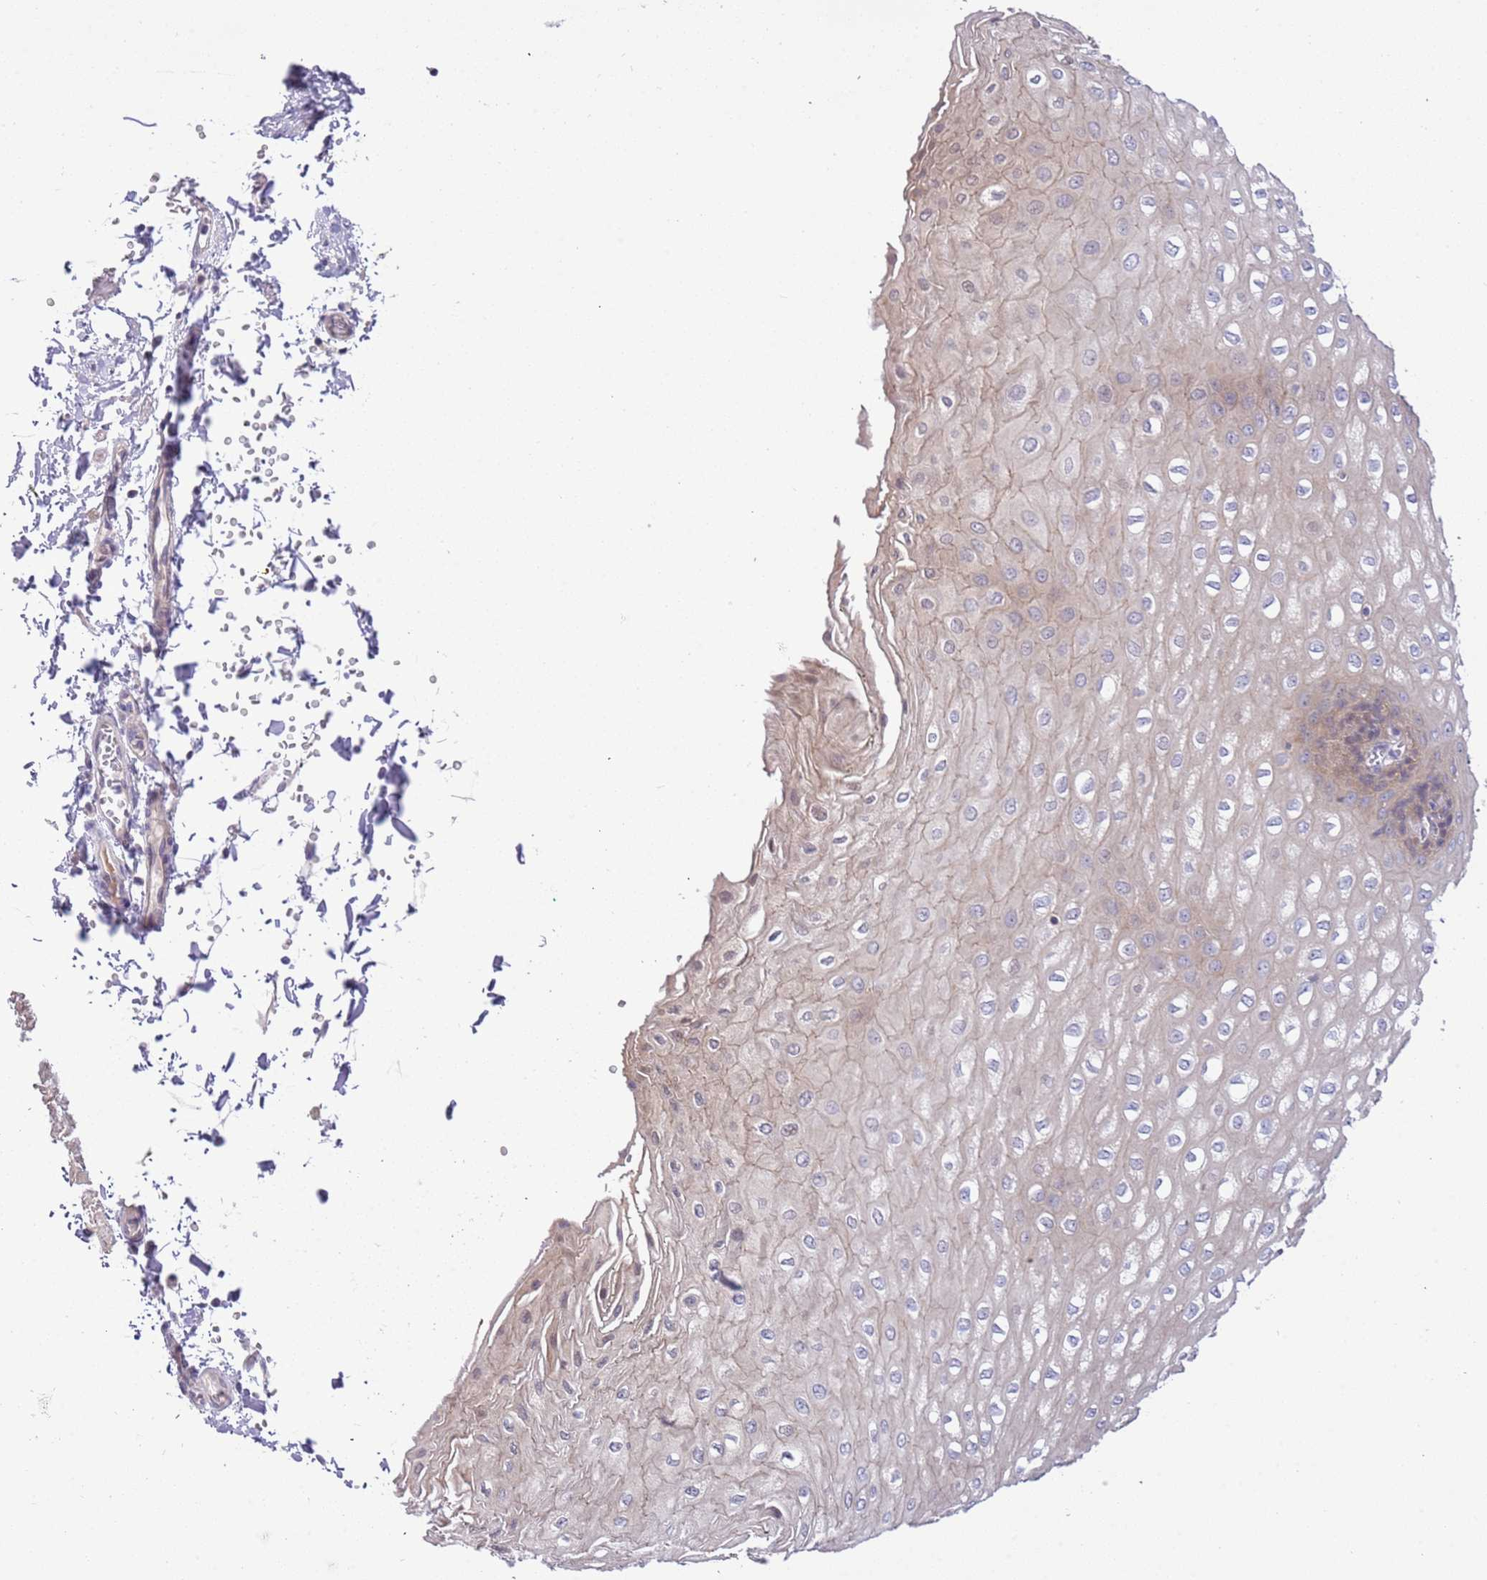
{"staining": {"intensity": "moderate", "quantity": "25%-75%", "location": "cytoplasmic/membranous"}, "tissue": "esophagus", "cell_type": "Squamous epithelial cells", "image_type": "normal", "snomed": [{"axis": "morphology", "description": "Normal tissue, NOS"}, {"axis": "topography", "description": "Esophagus"}], "caption": "Immunohistochemistry (IHC) image of unremarkable human esophagus stained for a protein (brown), which exhibits medium levels of moderate cytoplasmic/membranous expression in about 25%-75% of squamous epithelial cells.", "gene": "STIP1", "patient": {"sex": "male", "age": 60}}